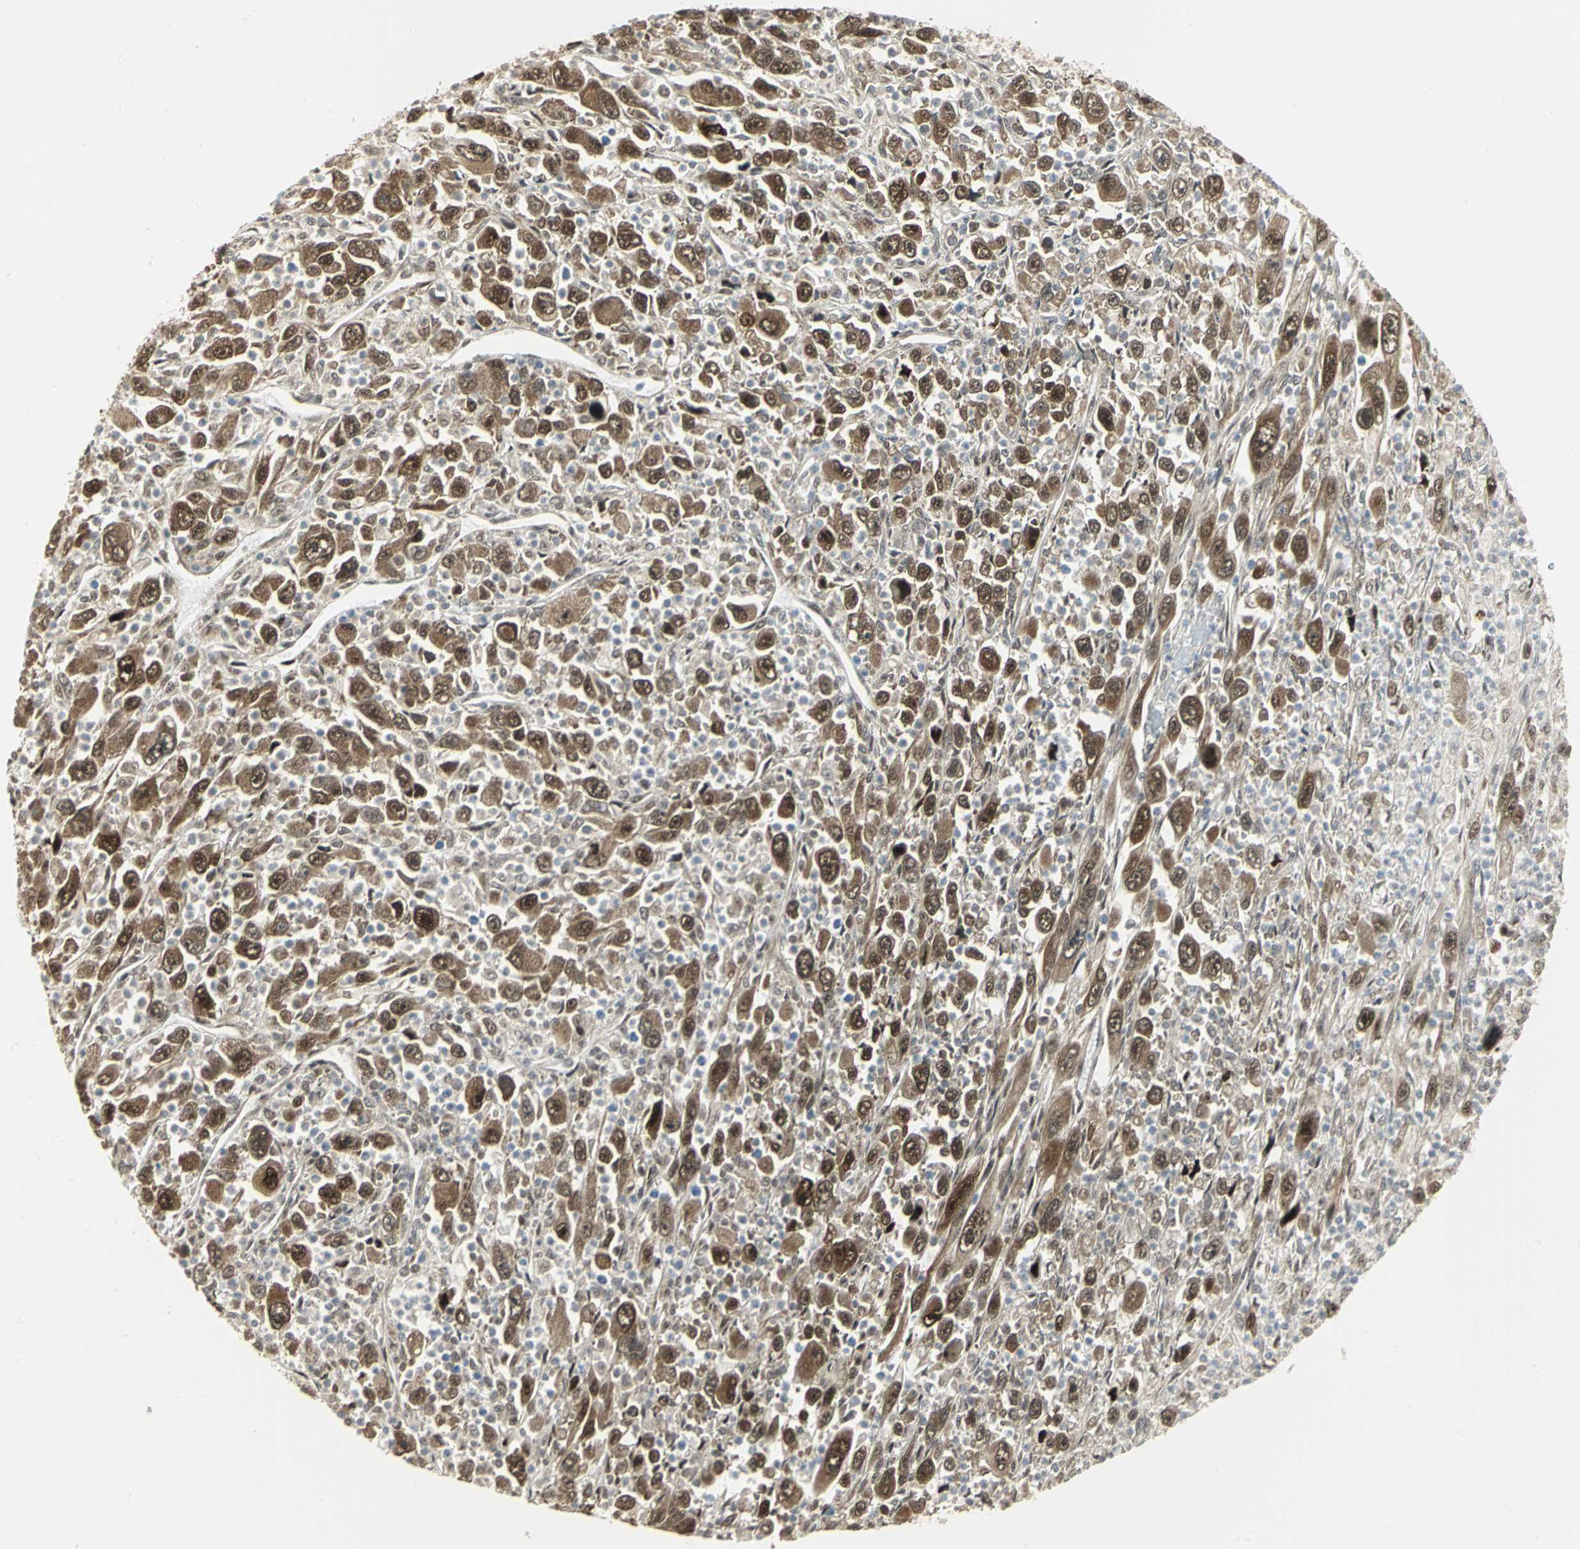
{"staining": {"intensity": "moderate", "quantity": ">75%", "location": "cytoplasmic/membranous,nuclear"}, "tissue": "melanoma", "cell_type": "Tumor cells", "image_type": "cancer", "snomed": [{"axis": "morphology", "description": "Malignant melanoma, Metastatic site"}, {"axis": "topography", "description": "Skin"}], "caption": "Protein staining displays moderate cytoplasmic/membranous and nuclear positivity in approximately >75% of tumor cells in melanoma. The protein of interest is stained brown, and the nuclei are stained in blue (DAB IHC with brightfield microscopy, high magnification).", "gene": "PSMC4", "patient": {"sex": "female", "age": 56}}